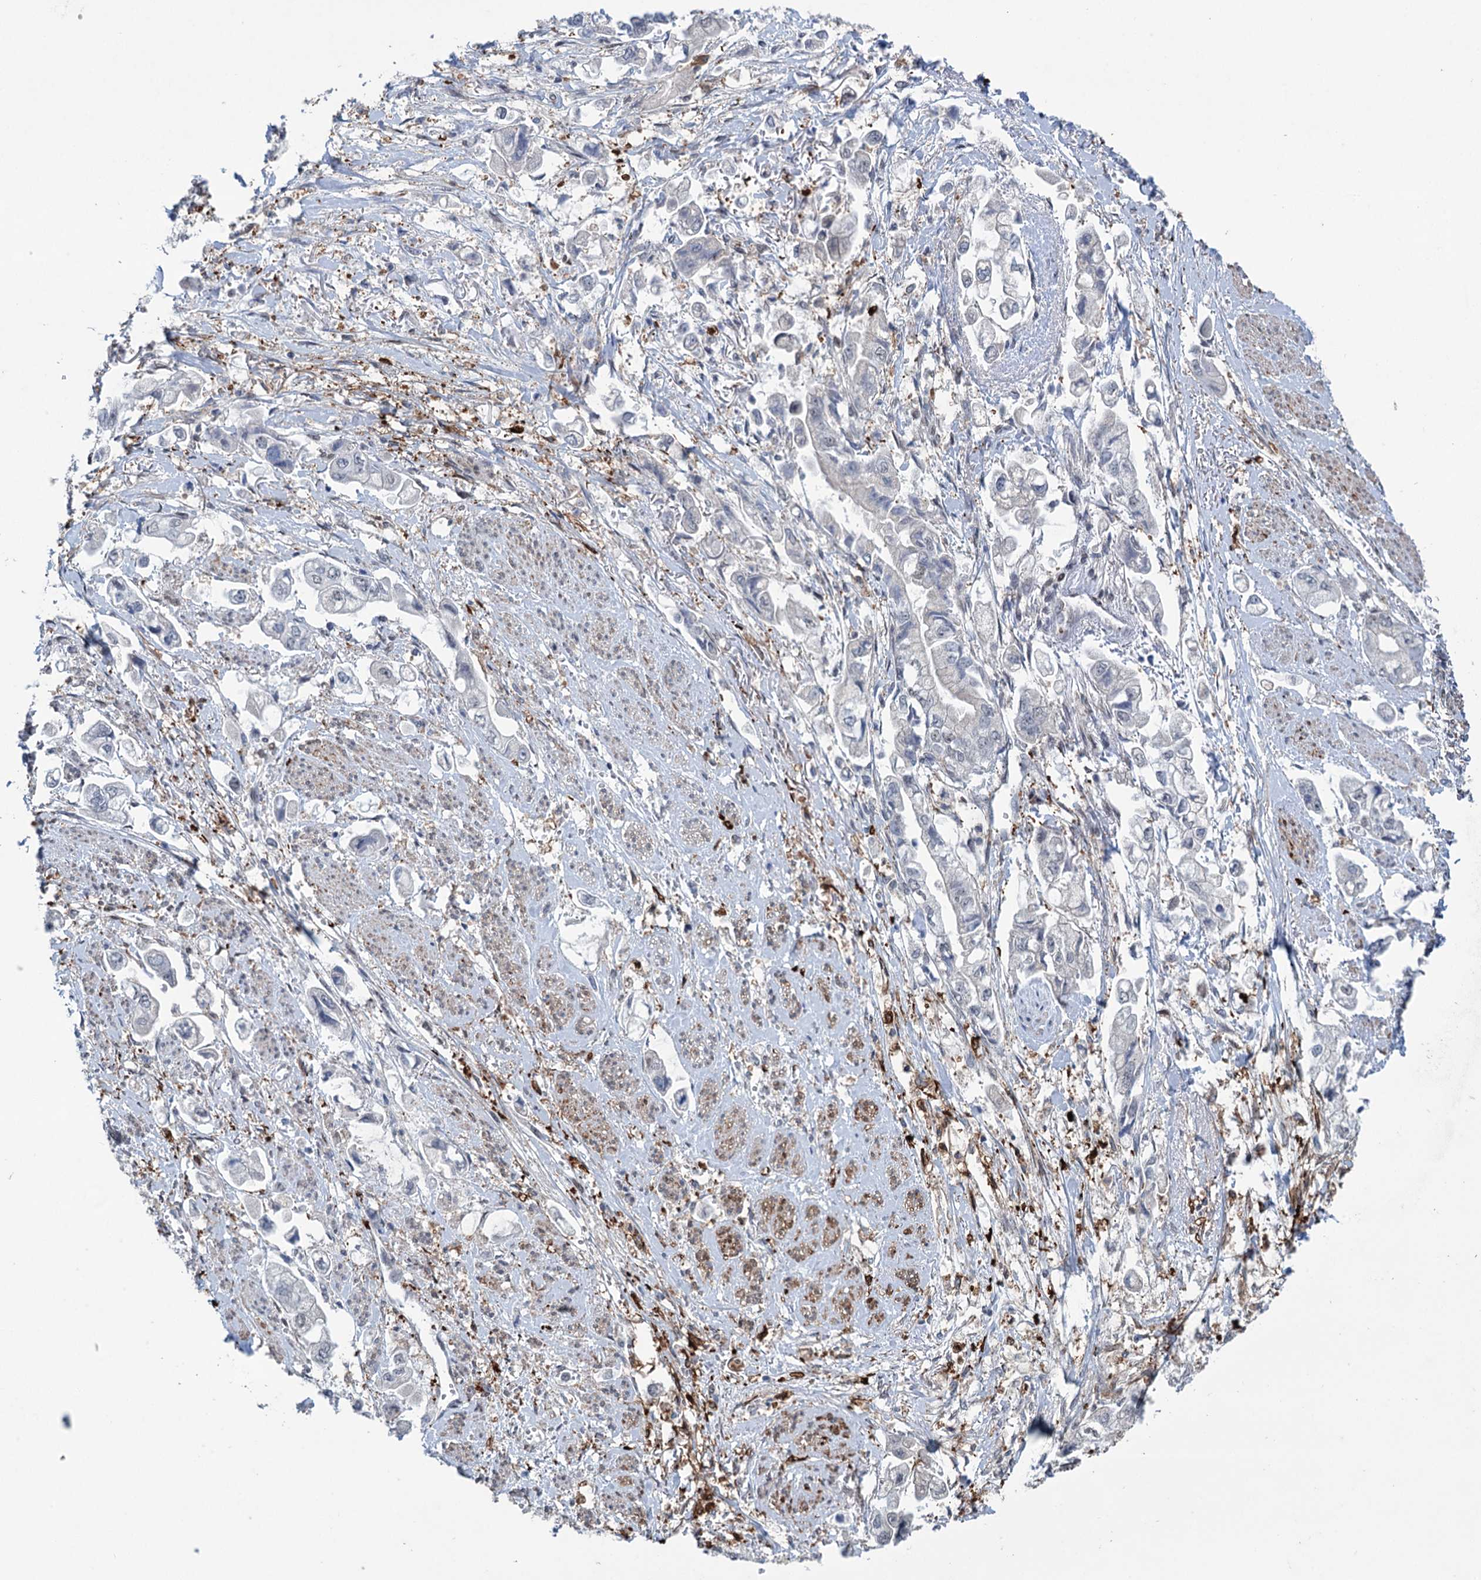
{"staining": {"intensity": "negative", "quantity": "none", "location": "none"}, "tissue": "stomach cancer", "cell_type": "Tumor cells", "image_type": "cancer", "snomed": [{"axis": "morphology", "description": "Adenocarcinoma, NOS"}, {"axis": "topography", "description": "Stomach"}], "caption": "Immunohistochemical staining of stomach cancer (adenocarcinoma) exhibits no significant expression in tumor cells. Brightfield microscopy of immunohistochemistry stained with DAB (3,3'-diaminobenzidine) (brown) and hematoxylin (blue), captured at high magnification.", "gene": "FAM53A", "patient": {"sex": "male", "age": 62}}